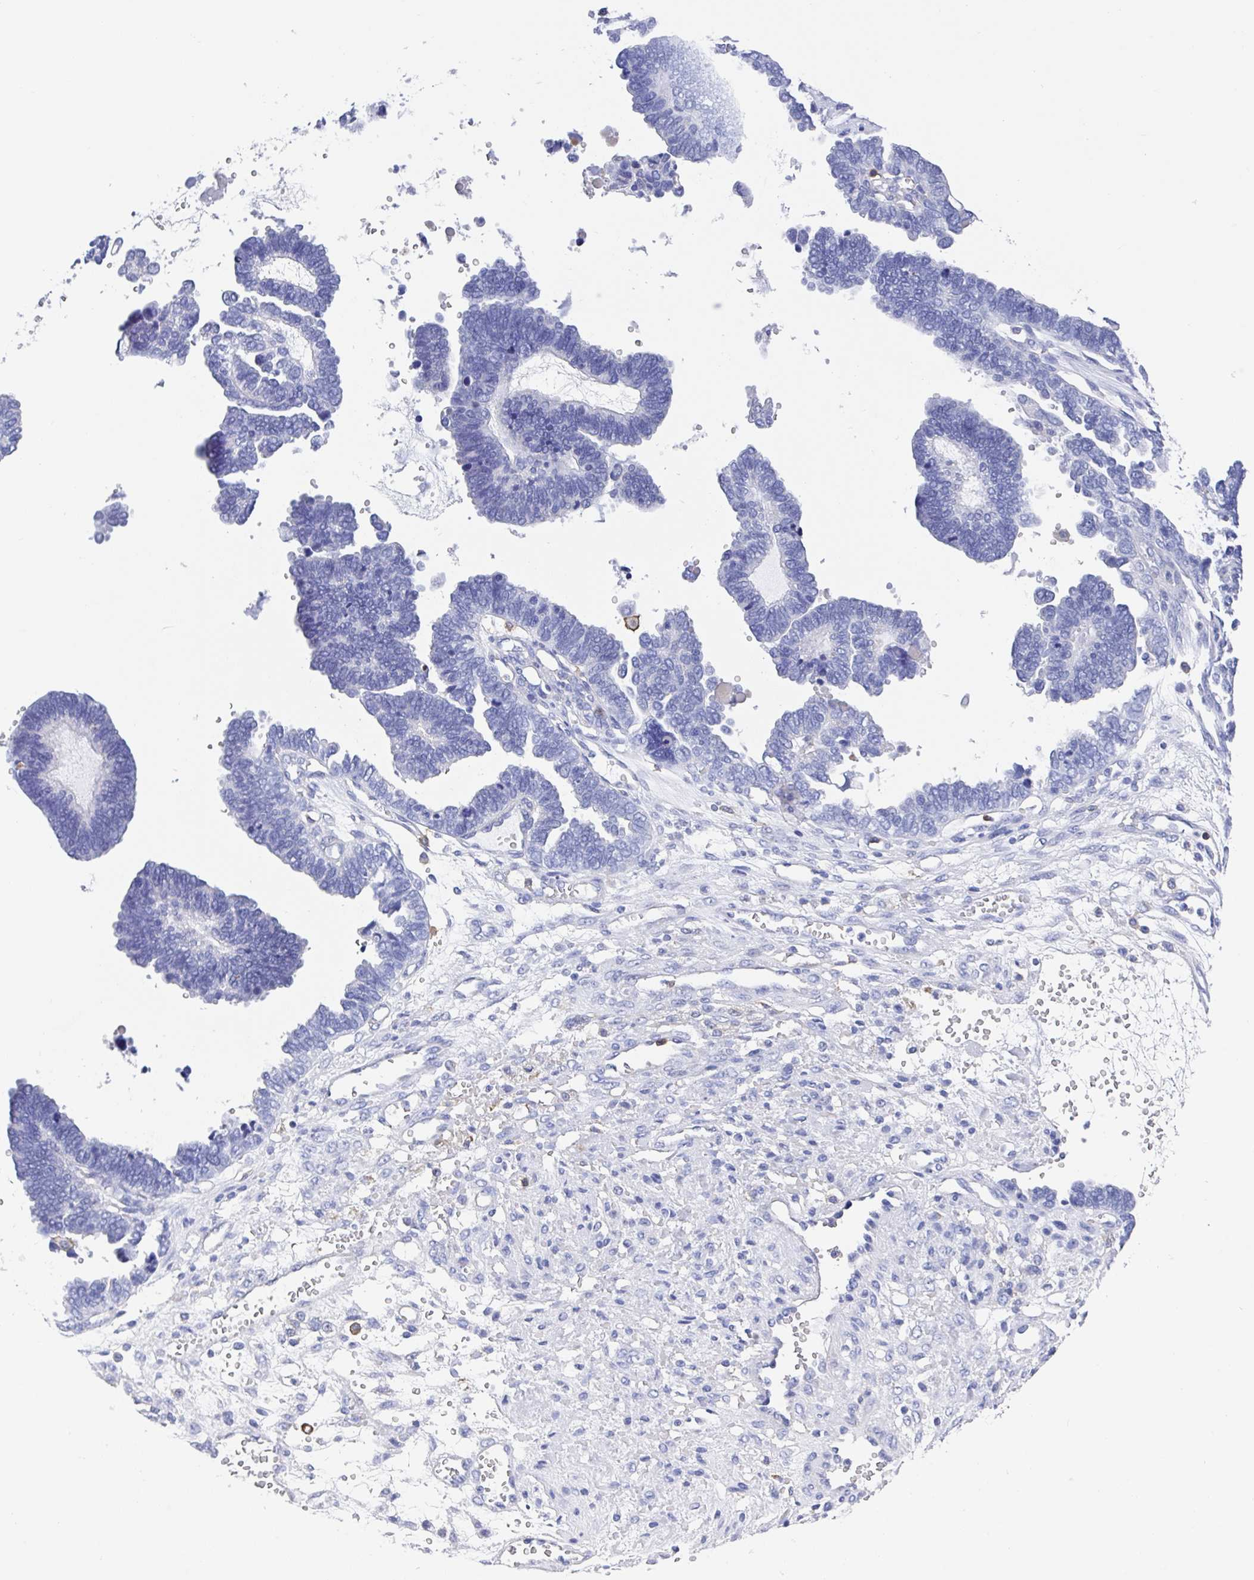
{"staining": {"intensity": "negative", "quantity": "none", "location": "none"}, "tissue": "ovarian cancer", "cell_type": "Tumor cells", "image_type": "cancer", "snomed": [{"axis": "morphology", "description": "Cystadenocarcinoma, serous, NOS"}, {"axis": "topography", "description": "Ovary"}], "caption": "Tumor cells are negative for protein expression in human ovarian cancer (serous cystadenocarcinoma).", "gene": "FCGR3A", "patient": {"sex": "female", "age": 51}}